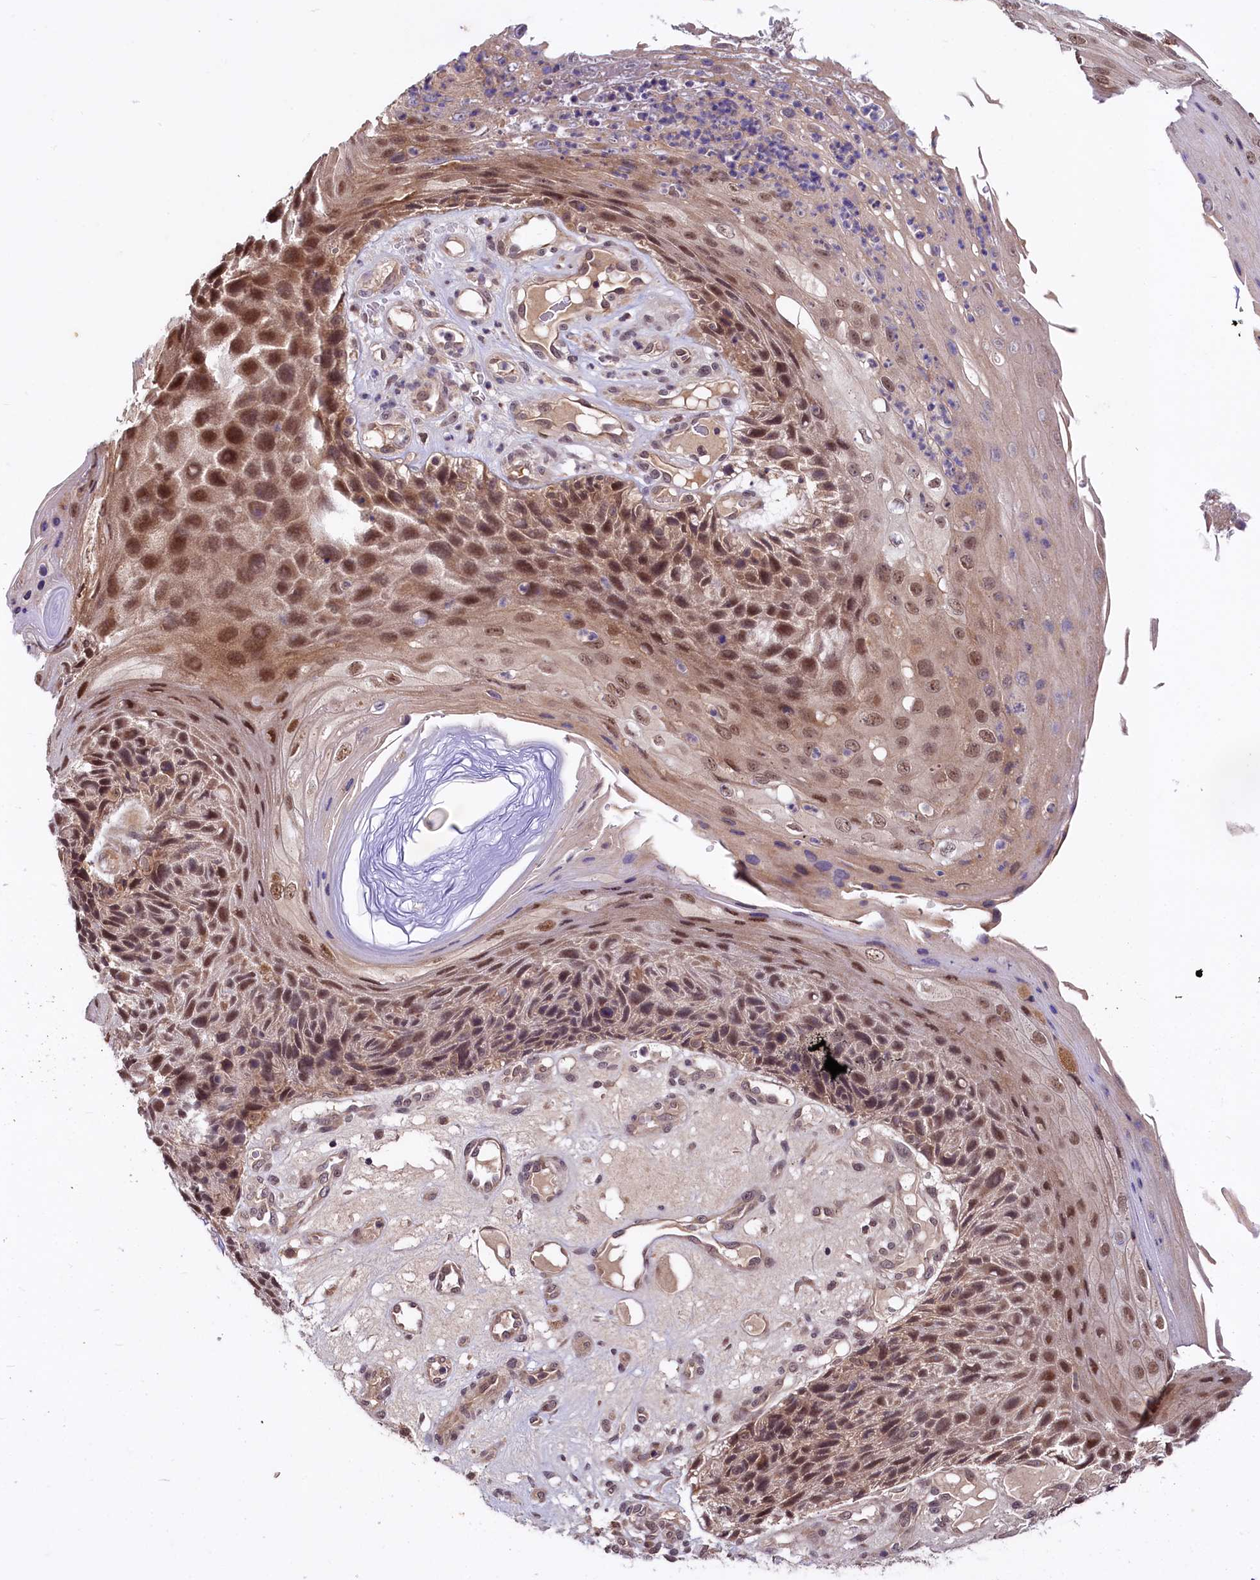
{"staining": {"intensity": "moderate", "quantity": ">75%", "location": "cytoplasmic/membranous,nuclear"}, "tissue": "skin cancer", "cell_type": "Tumor cells", "image_type": "cancer", "snomed": [{"axis": "morphology", "description": "Squamous cell carcinoma, NOS"}, {"axis": "topography", "description": "Skin"}], "caption": "This photomicrograph displays skin cancer stained with immunohistochemistry to label a protein in brown. The cytoplasmic/membranous and nuclear of tumor cells show moderate positivity for the protein. Nuclei are counter-stained blue.", "gene": "UBE3A", "patient": {"sex": "female", "age": 88}}